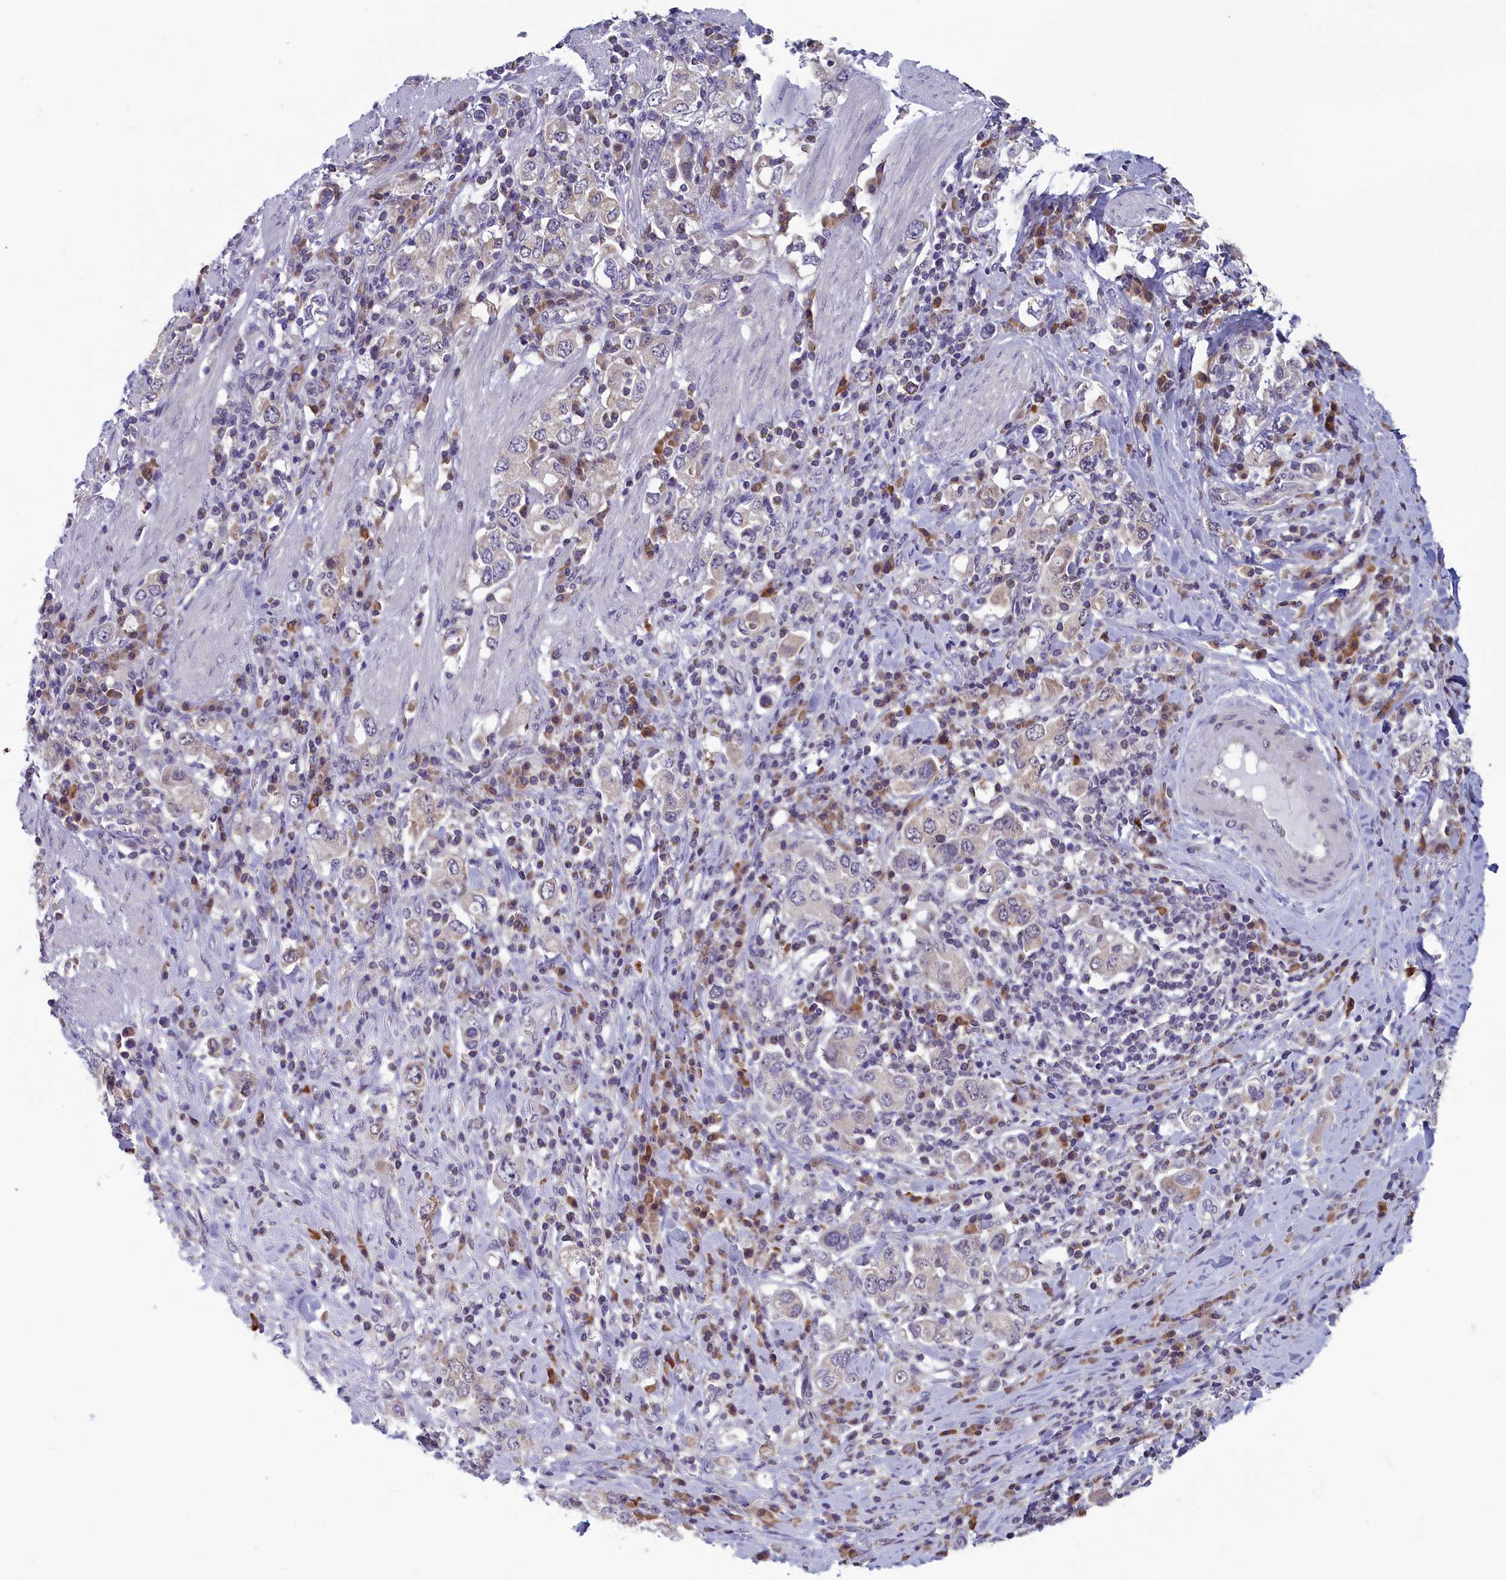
{"staining": {"intensity": "negative", "quantity": "none", "location": "none"}, "tissue": "stomach cancer", "cell_type": "Tumor cells", "image_type": "cancer", "snomed": [{"axis": "morphology", "description": "Adenocarcinoma, NOS"}, {"axis": "topography", "description": "Stomach, upper"}], "caption": "Human adenocarcinoma (stomach) stained for a protein using immunohistochemistry (IHC) displays no staining in tumor cells.", "gene": "MRI1", "patient": {"sex": "male", "age": 62}}